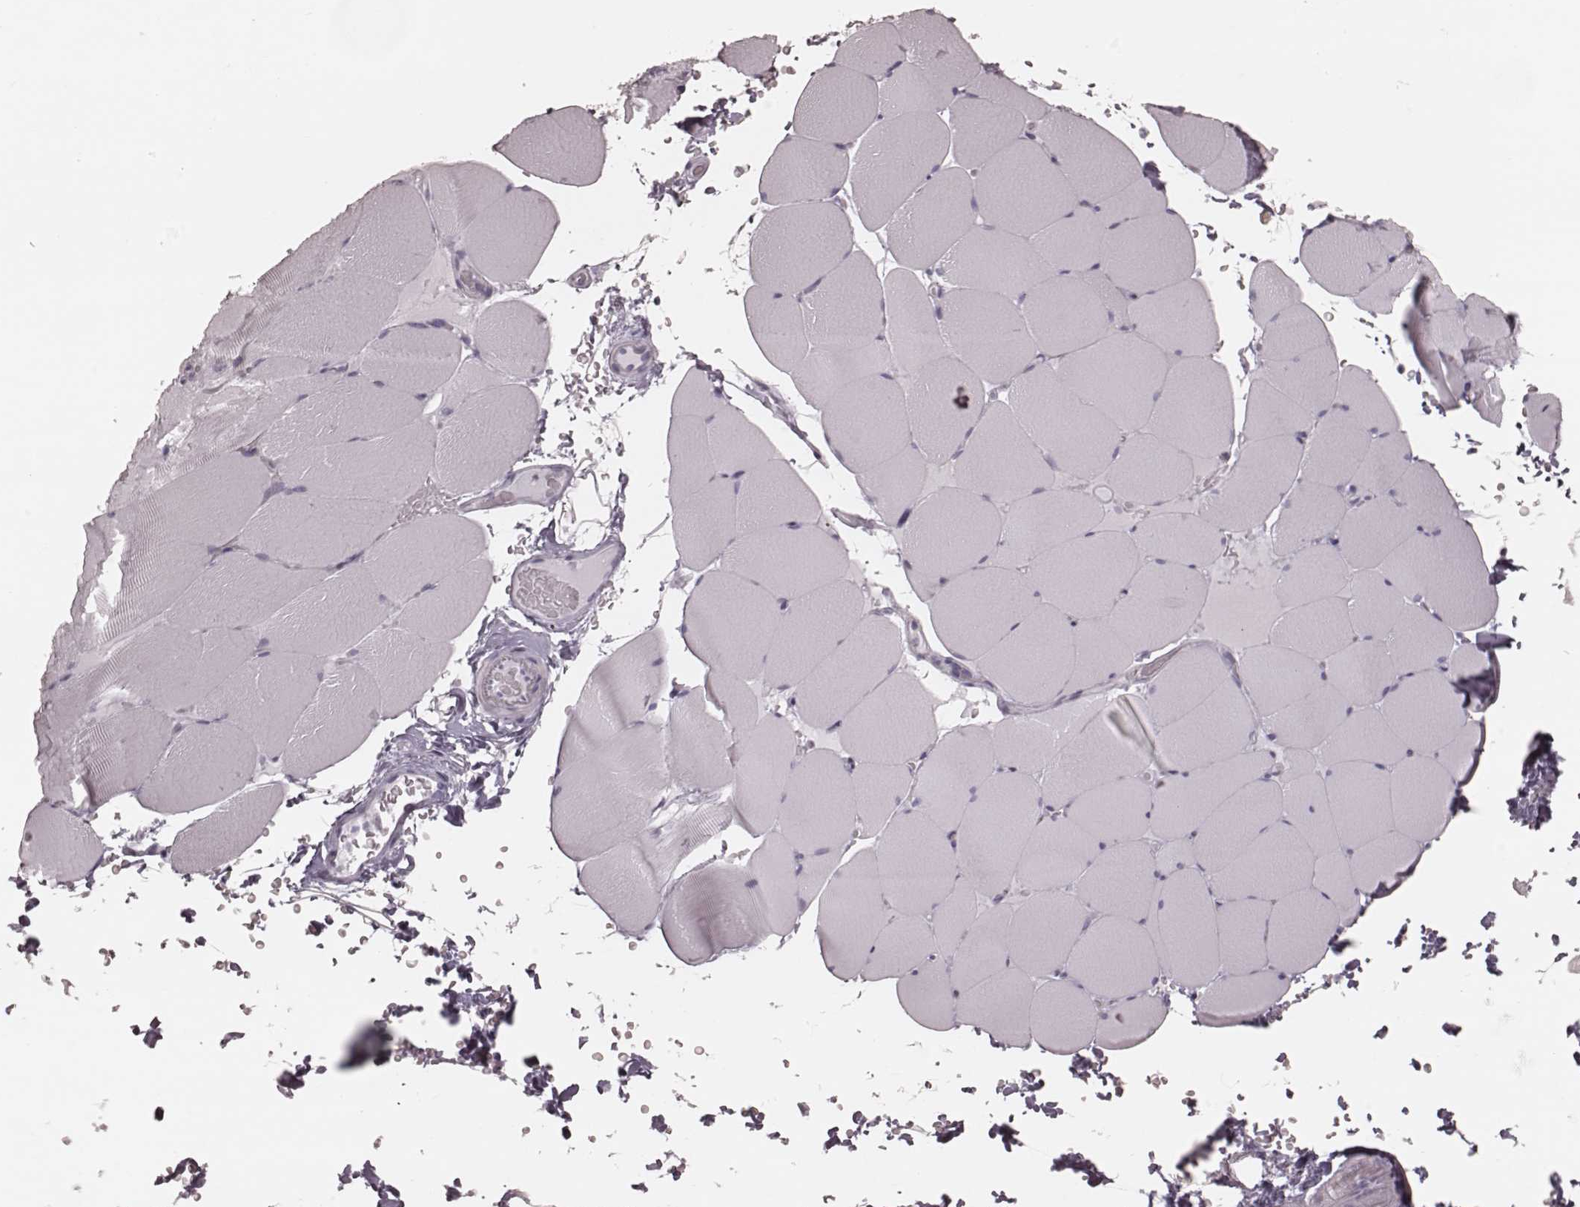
{"staining": {"intensity": "negative", "quantity": "none", "location": "none"}, "tissue": "skeletal muscle", "cell_type": "Myocytes", "image_type": "normal", "snomed": [{"axis": "morphology", "description": "Normal tissue, NOS"}, {"axis": "topography", "description": "Skeletal muscle"}], "caption": "Immunohistochemistry micrograph of normal skeletal muscle: human skeletal muscle stained with DAB shows no significant protein expression in myocytes. The staining is performed using DAB (3,3'-diaminobenzidine) brown chromogen with nuclei counter-stained in using hematoxylin.", "gene": "KRT74", "patient": {"sex": "female", "age": 37}}